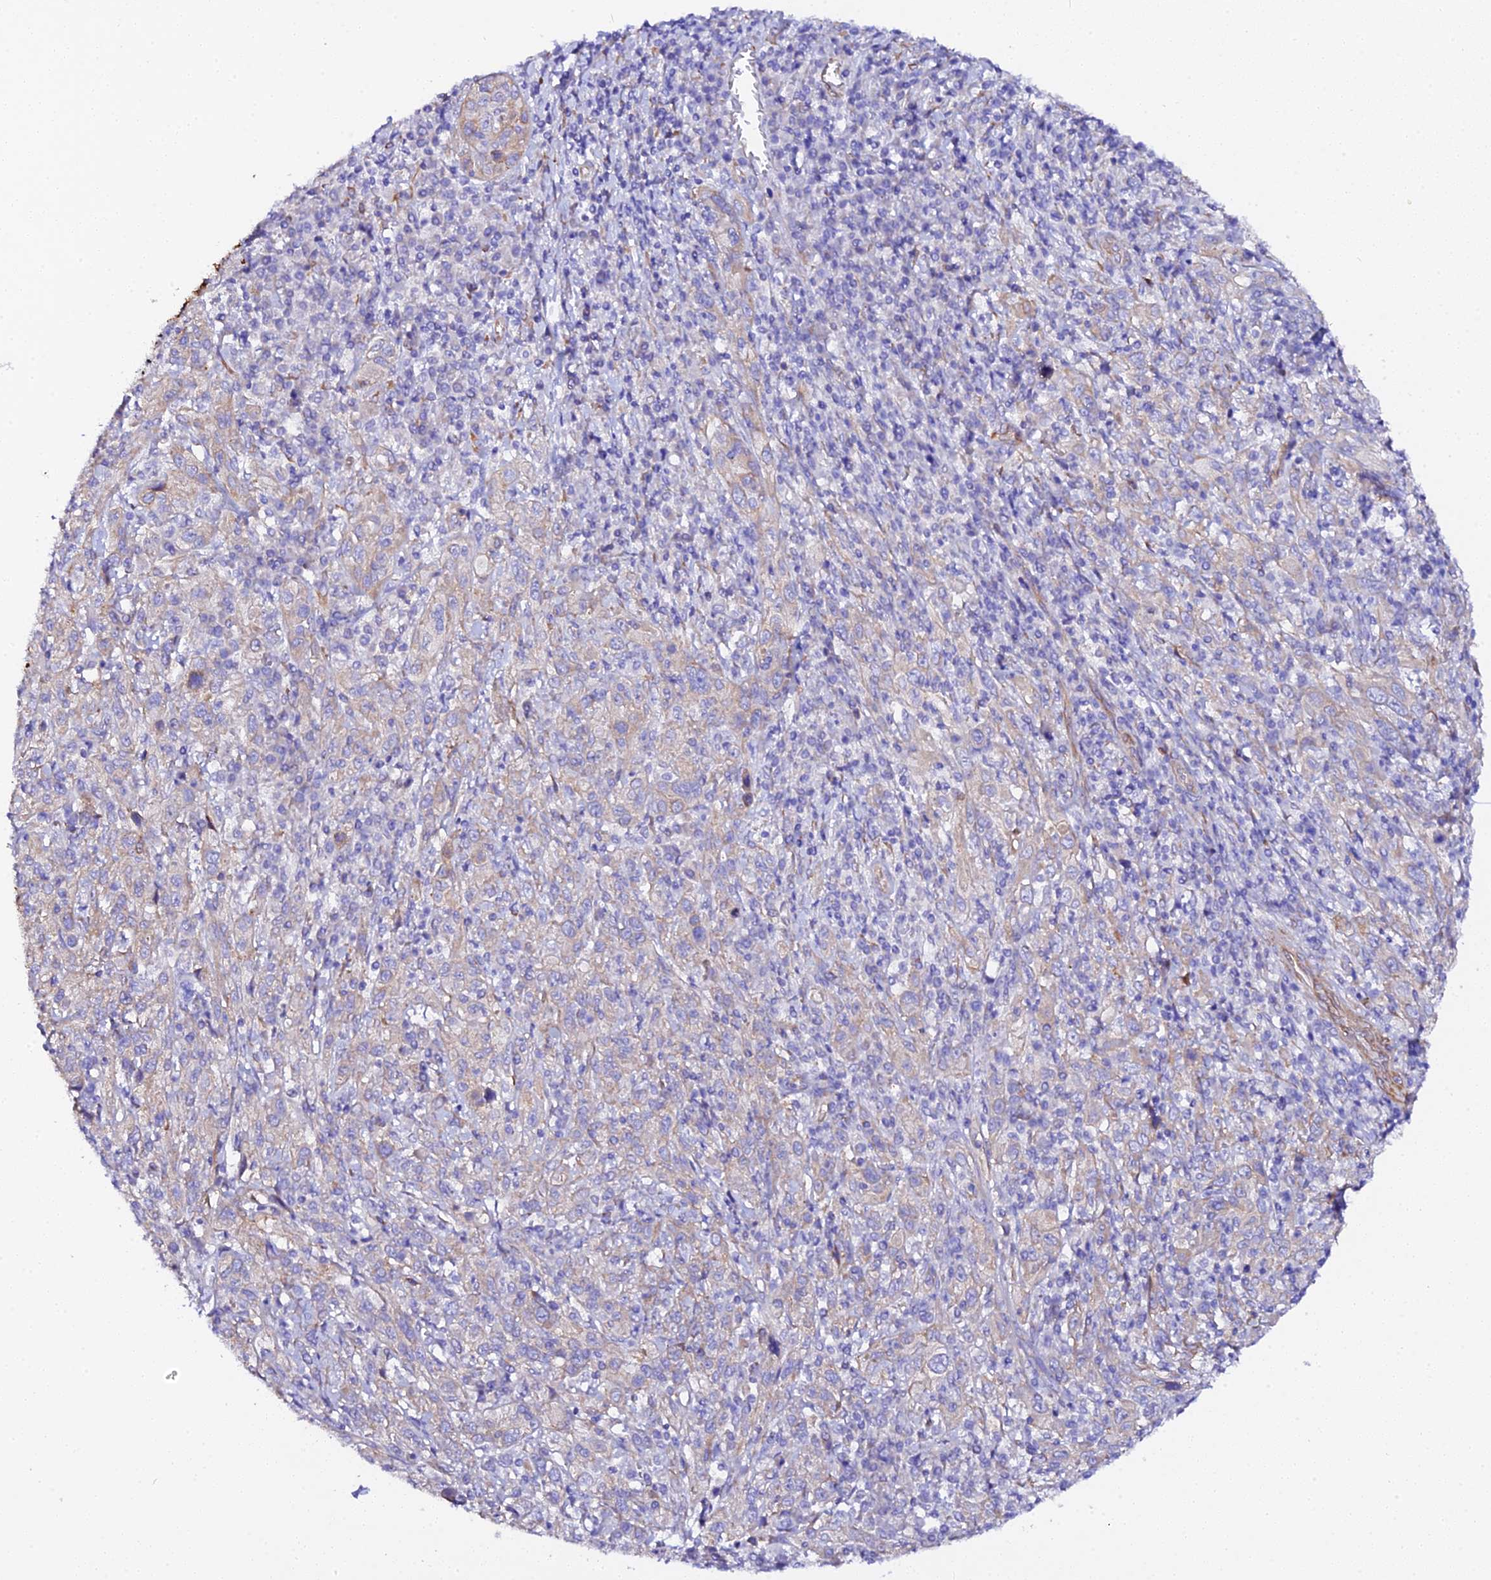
{"staining": {"intensity": "weak", "quantity": "25%-75%", "location": "cytoplasmic/membranous"}, "tissue": "cervical cancer", "cell_type": "Tumor cells", "image_type": "cancer", "snomed": [{"axis": "morphology", "description": "Squamous cell carcinoma, NOS"}, {"axis": "topography", "description": "Cervix"}], "caption": "Immunohistochemistry of cervical cancer demonstrates low levels of weak cytoplasmic/membranous staining in approximately 25%-75% of tumor cells.", "gene": "CFAP45", "patient": {"sex": "female", "age": 46}}